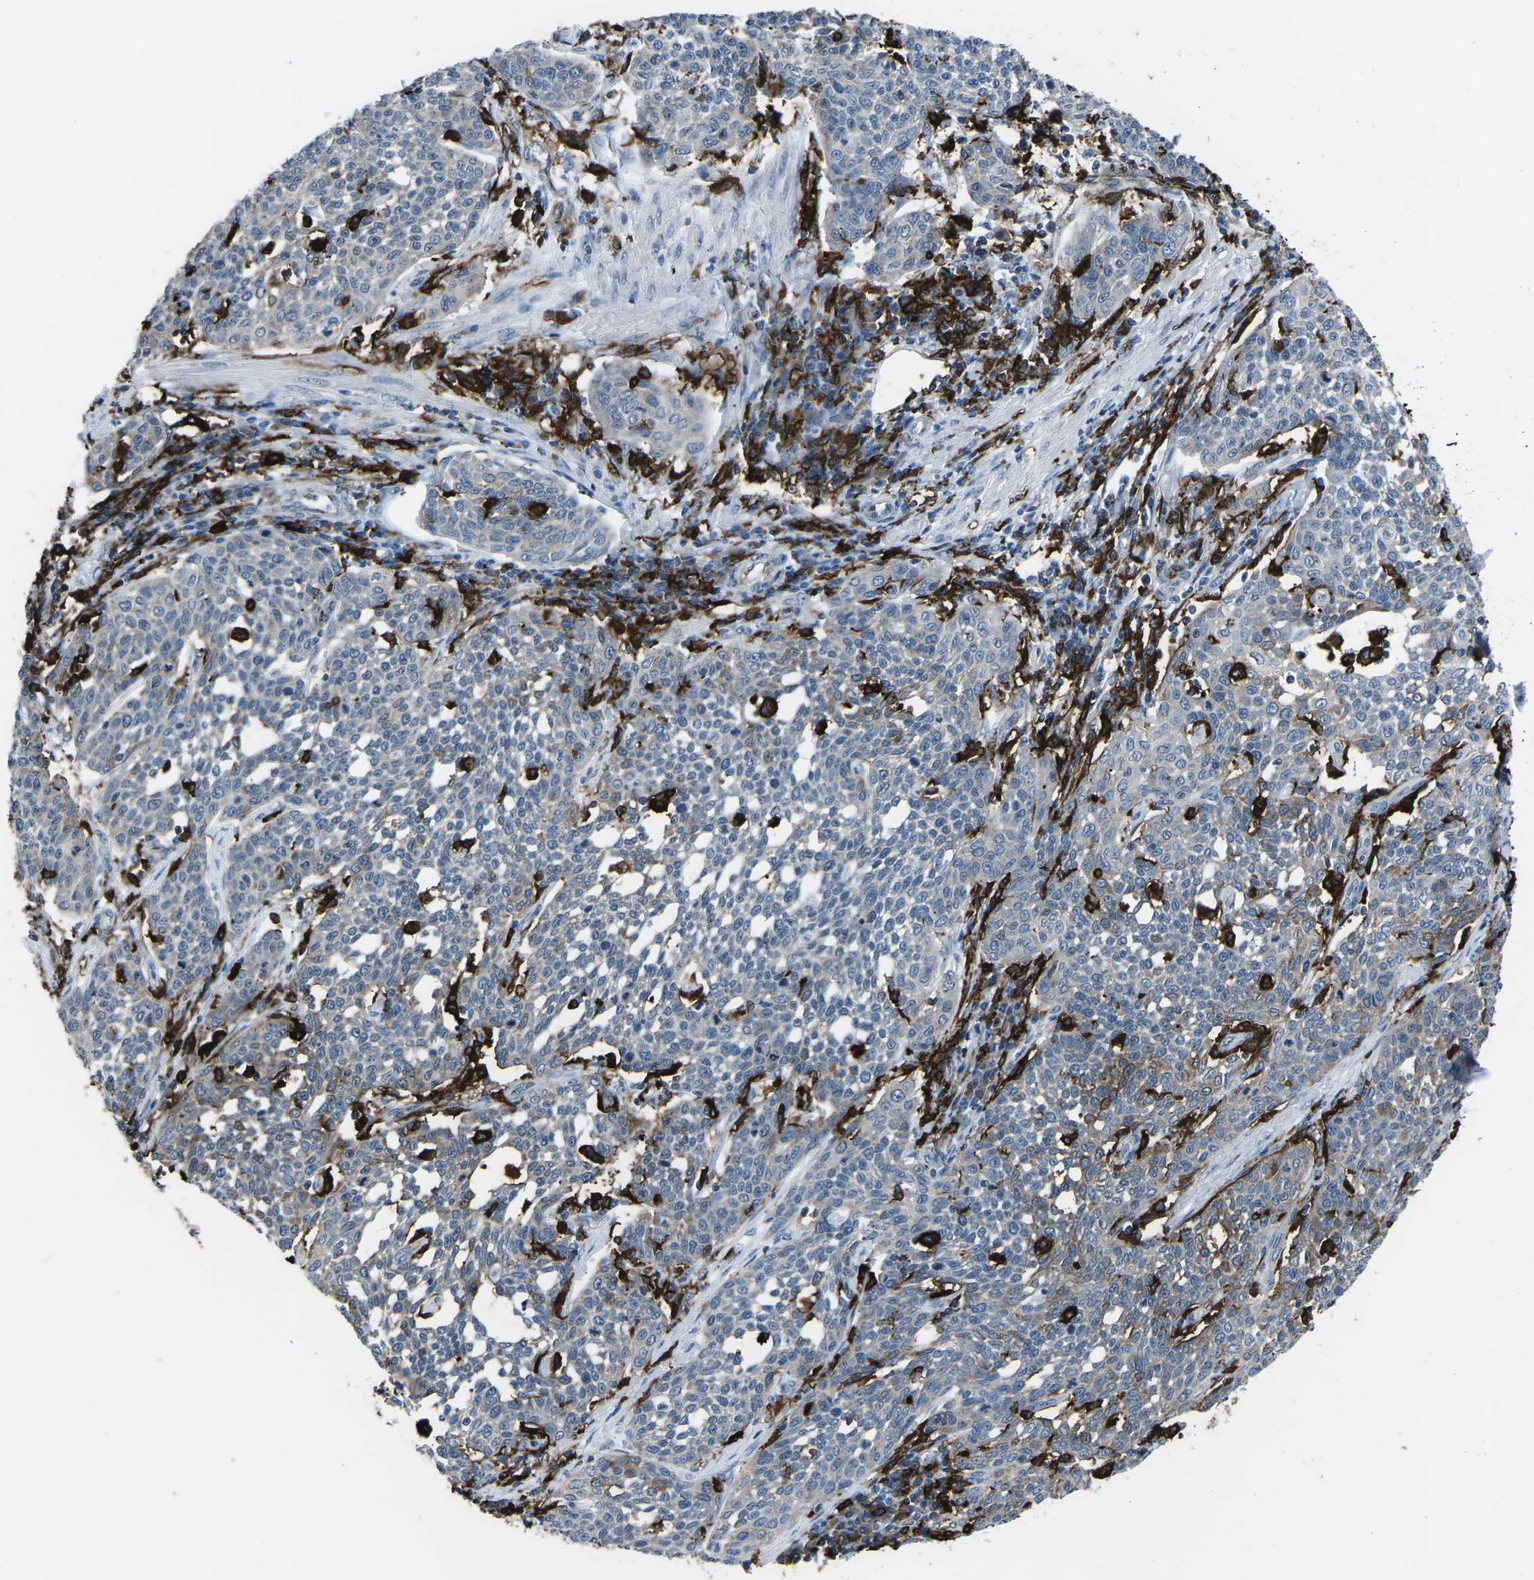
{"staining": {"intensity": "negative", "quantity": "none", "location": "none"}, "tissue": "cervical cancer", "cell_type": "Tumor cells", "image_type": "cancer", "snomed": [{"axis": "morphology", "description": "Squamous cell carcinoma, NOS"}, {"axis": "topography", "description": "Cervix"}], "caption": "Immunohistochemical staining of human cervical cancer exhibits no significant positivity in tumor cells.", "gene": "PTPN1", "patient": {"sex": "female", "age": 34}}